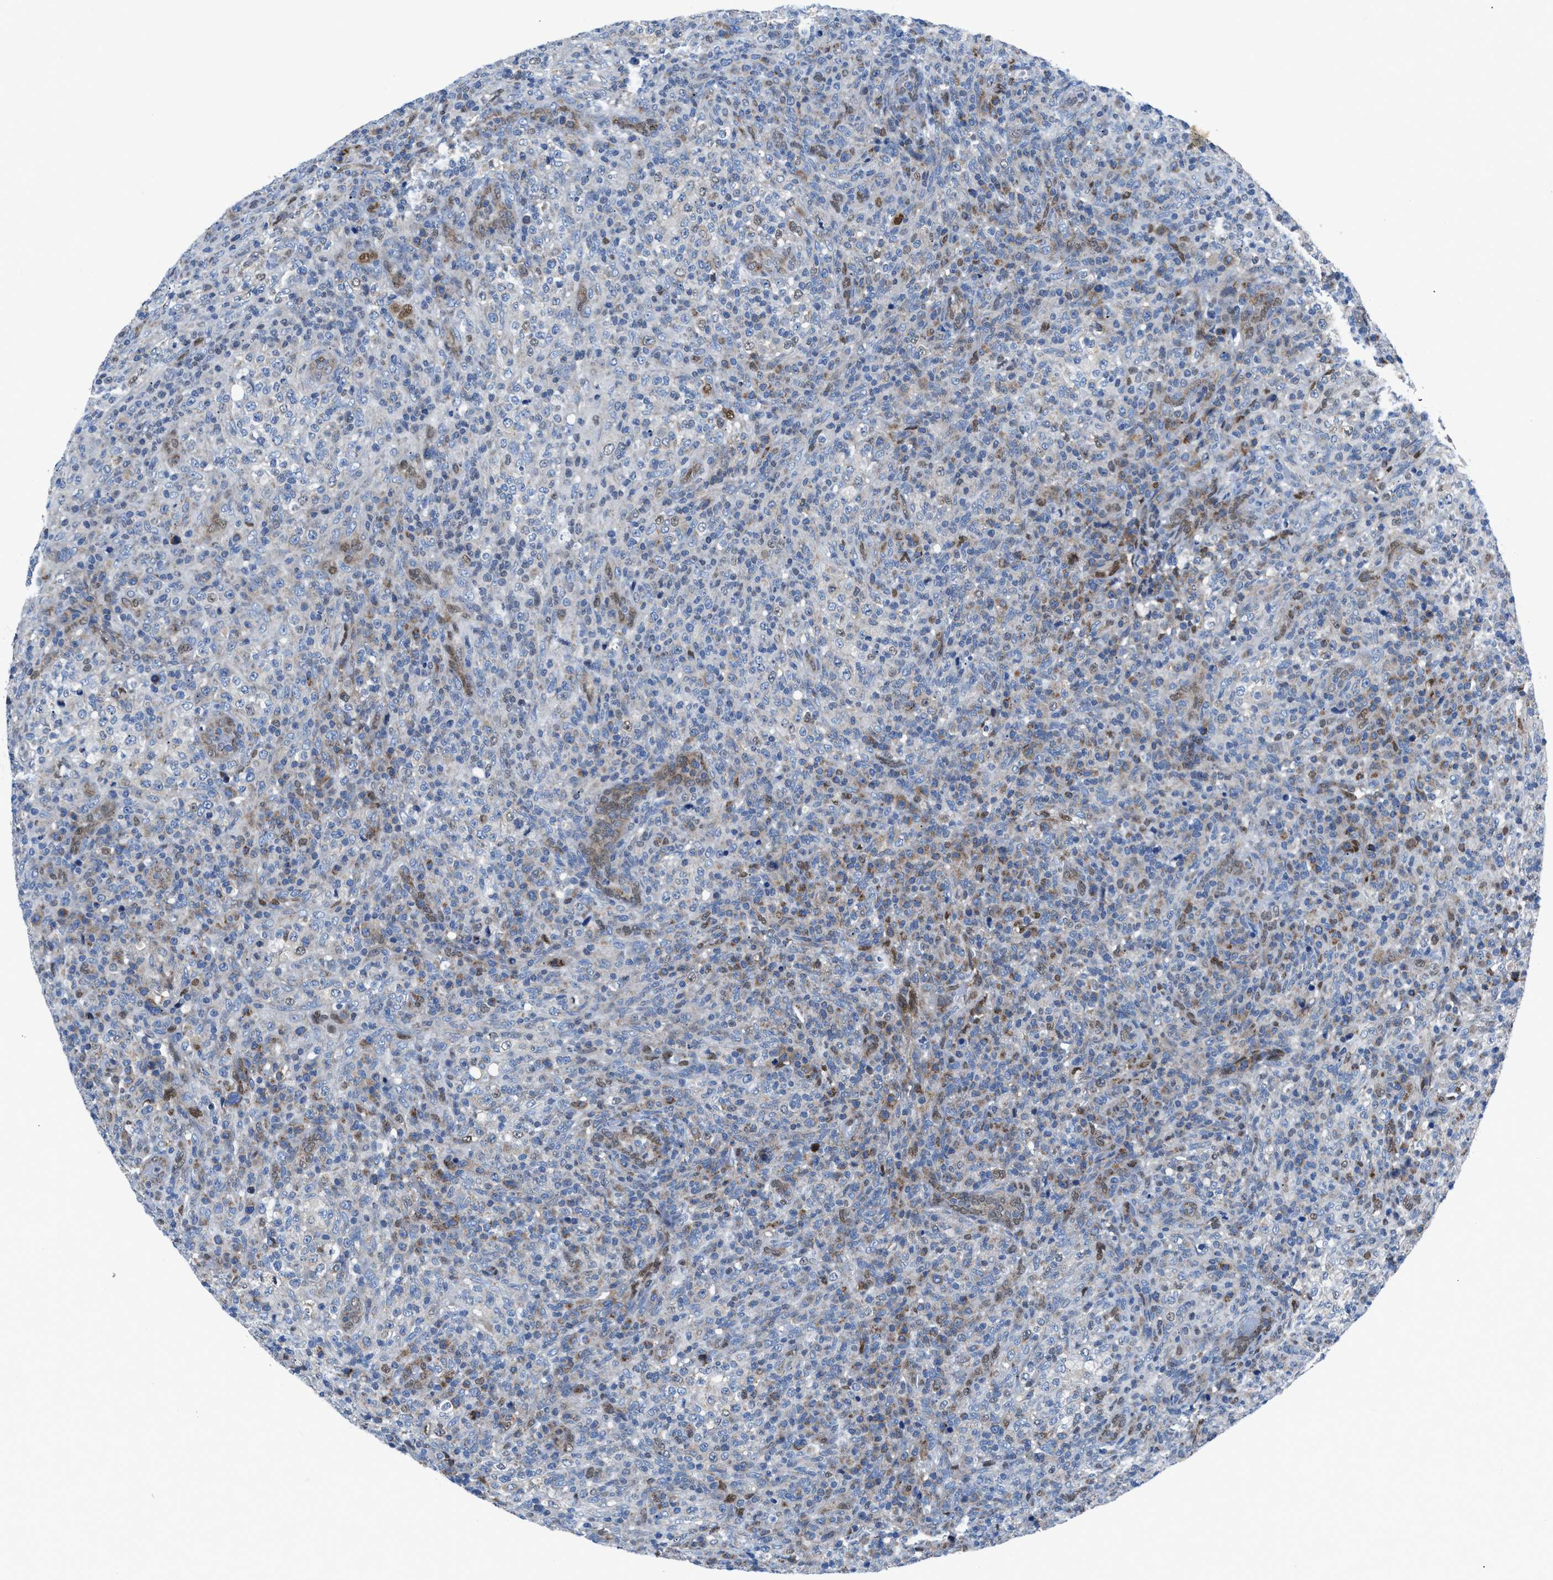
{"staining": {"intensity": "negative", "quantity": "none", "location": "none"}, "tissue": "lymphoma", "cell_type": "Tumor cells", "image_type": "cancer", "snomed": [{"axis": "morphology", "description": "Malignant lymphoma, non-Hodgkin's type, High grade"}, {"axis": "topography", "description": "Lymph node"}], "caption": "This is a image of immunohistochemistry (IHC) staining of malignant lymphoma, non-Hodgkin's type (high-grade), which shows no staining in tumor cells.", "gene": "LMO2", "patient": {"sex": "female", "age": 76}}